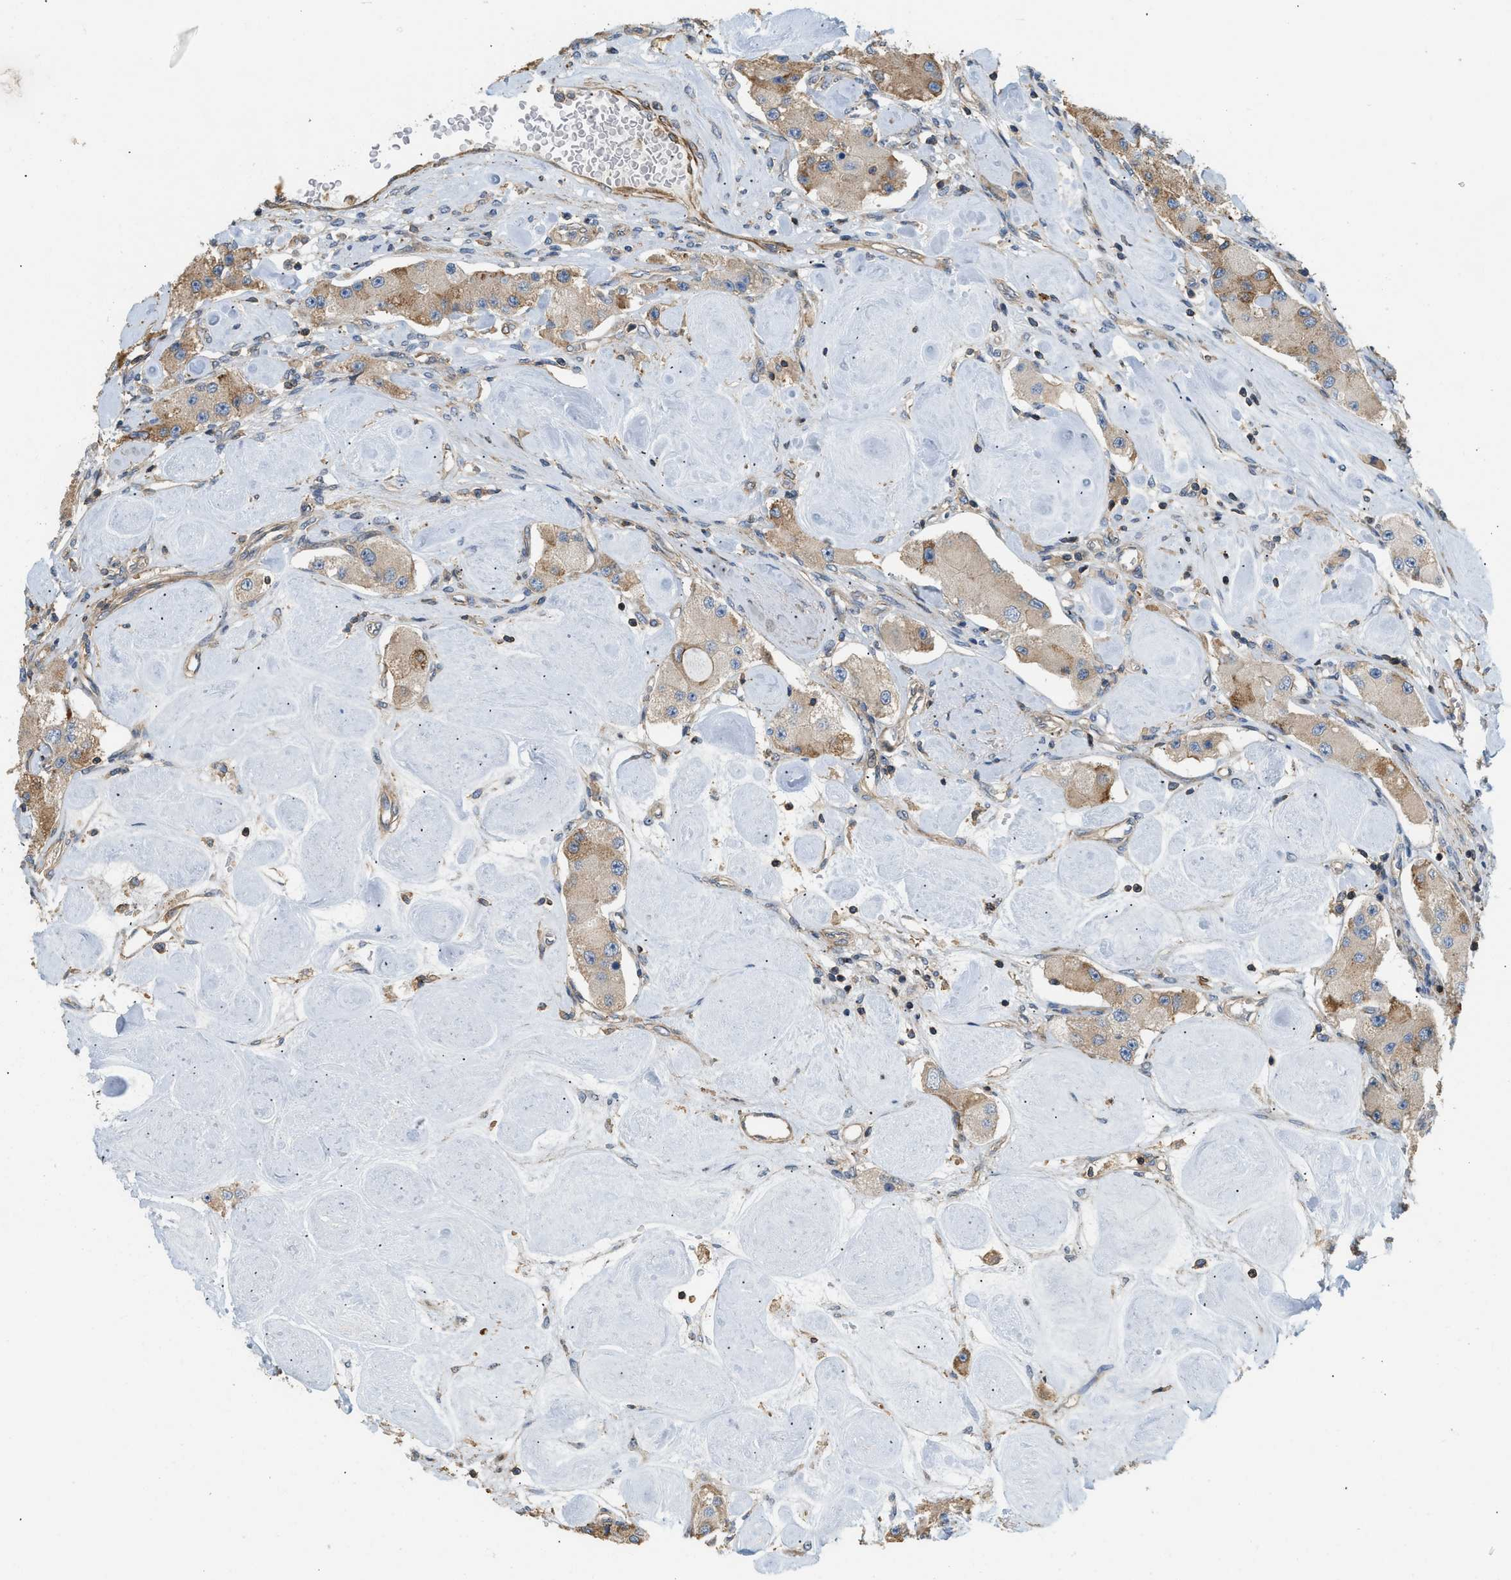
{"staining": {"intensity": "moderate", "quantity": "25%-75%", "location": "cytoplasmic/membranous"}, "tissue": "carcinoid", "cell_type": "Tumor cells", "image_type": "cancer", "snomed": [{"axis": "morphology", "description": "Carcinoid, malignant, NOS"}, {"axis": "topography", "description": "Pancreas"}], "caption": "DAB (3,3'-diaminobenzidine) immunohistochemical staining of human malignant carcinoid demonstrates moderate cytoplasmic/membranous protein staining in approximately 25%-75% of tumor cells.", "gene": "BTN3A2", "patient": {"sex": "male", "age": 41}}